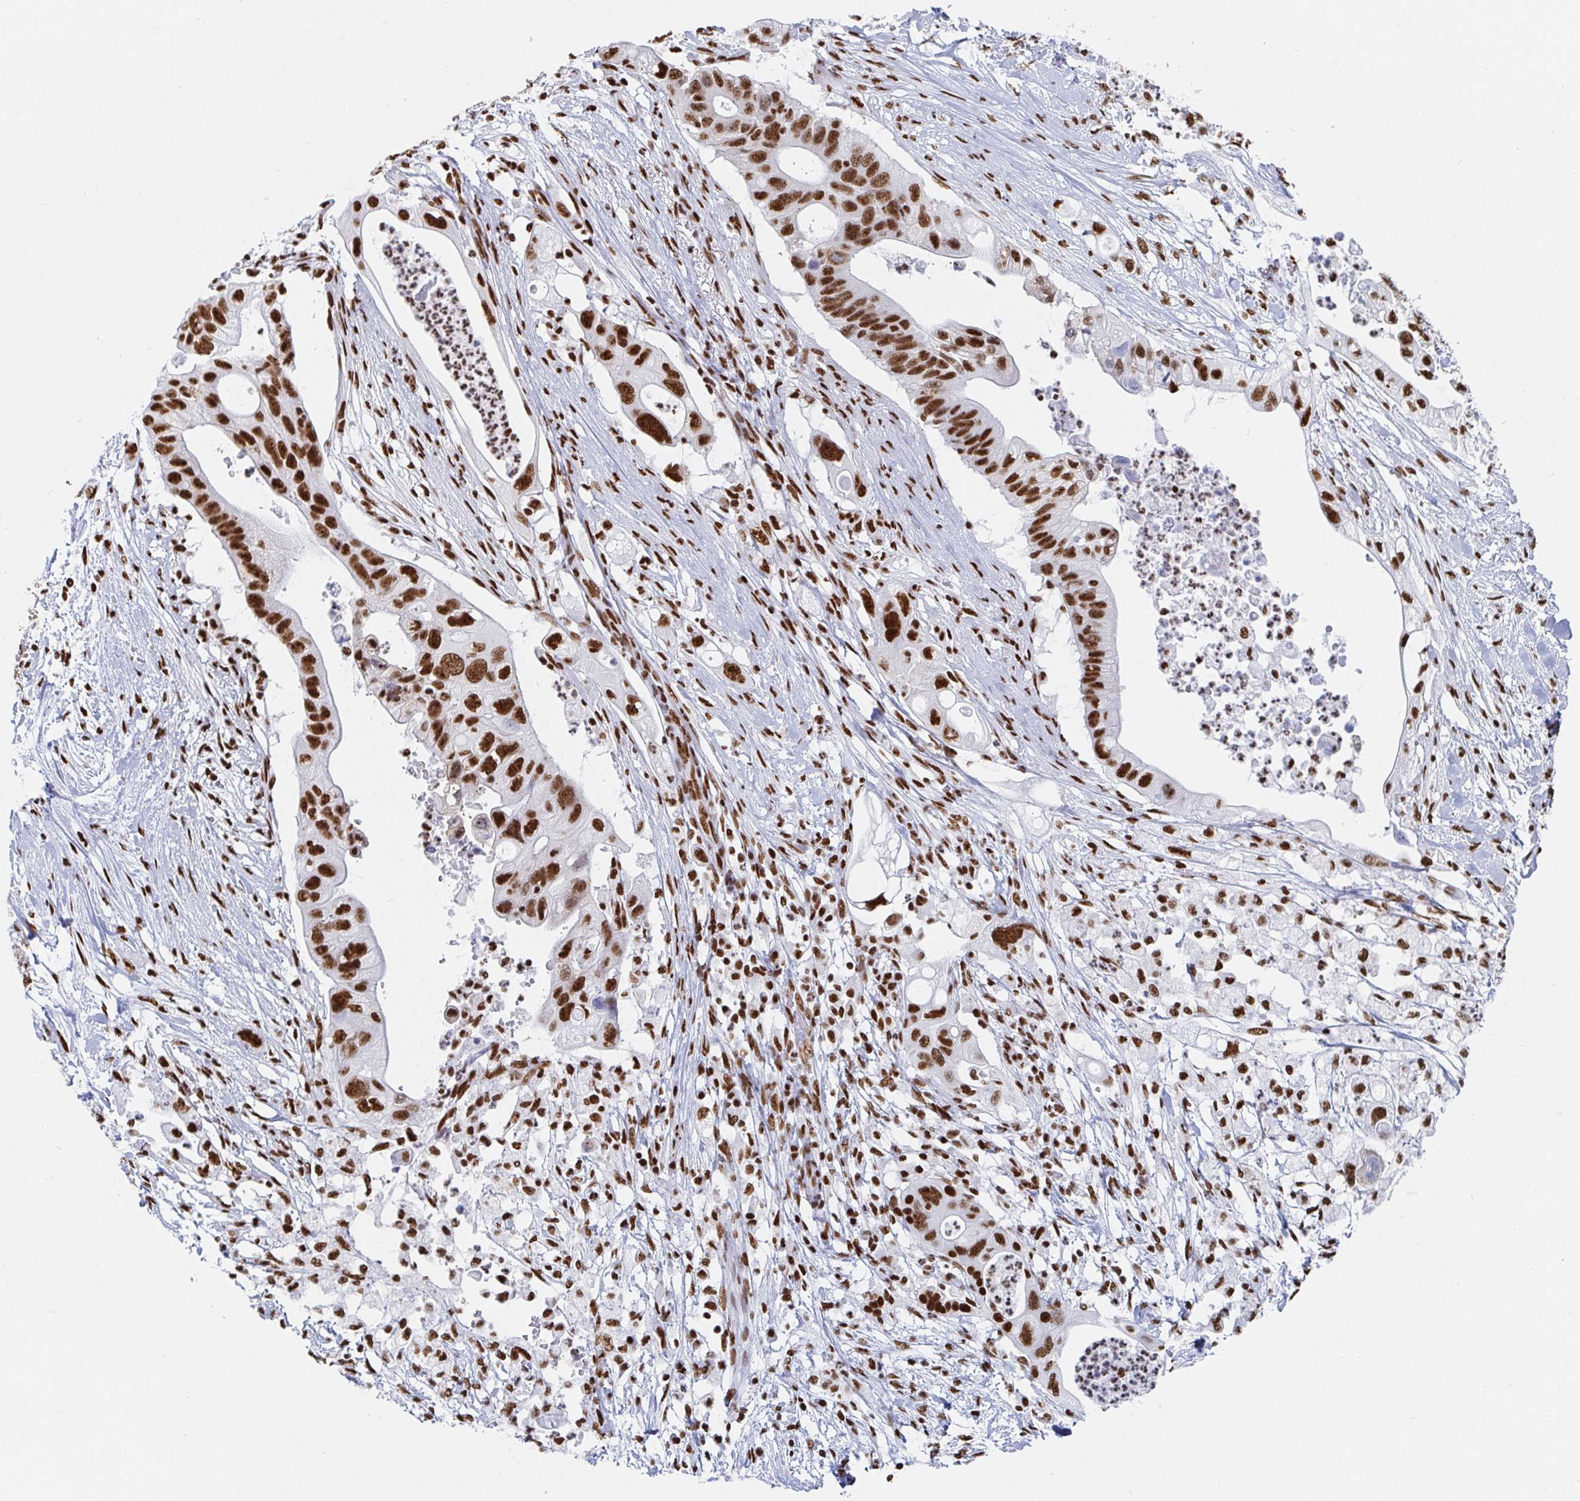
{"staining": {"intensity": "strong", "quantity": ">75%", "location": "nuclear"}, "tissue": "pancreatic cancer", "cell_type": "Tumor cells", "image_type": "cancer", "snomed": [{"axis": "morphology", "description": "Adenocarcinoma, NOS"}, {"axis": "topography", "description": "Pancreas"}], "caption": "Pancreatic cancer stained with IHC shows strong nuclear positivity in about >75% of tumor cells. (brown staining indicates protein expression, while blue staining denotes nuclei).", "gene": "EWSR1", "patient": {"sex": "female", "age": 72}}